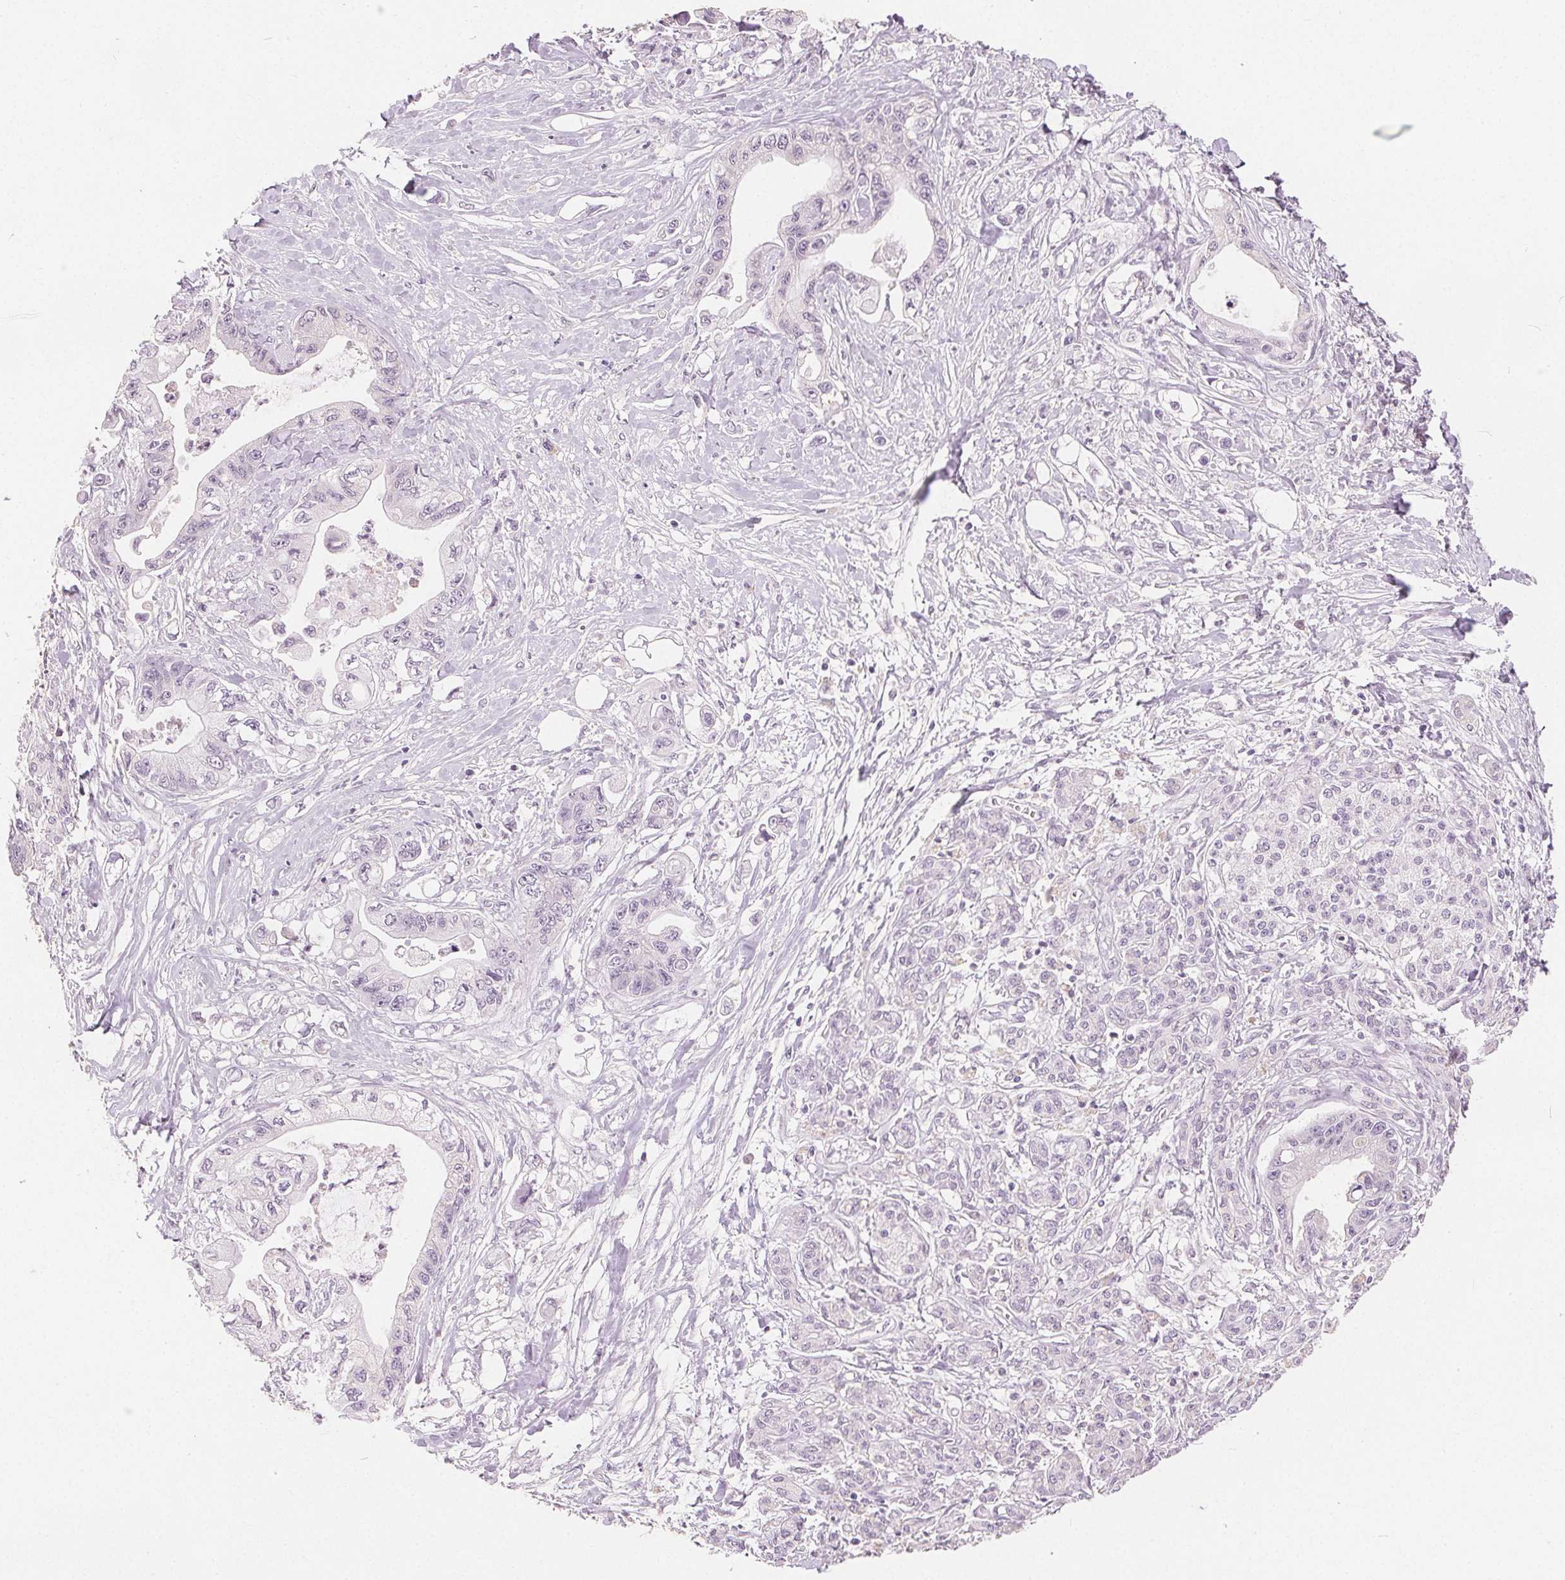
{"staining": {"intensity": "negative", "quantity": "none", "location": "none"}, "tissue": "pancreatic cancer", "cell_type": "Tumor cells", "image_type": "cancer", "snomed": [{"axis": "morphology", "description": "Adenocarcinoma, NOS"}, {"axis": "topography", "description": "Pancreas"}], "caption": "Pancreatic cancer (adenocarcinoma) stained for a protein using immunohistochemistry (IHC) displays no staining tumor cells.", "gene": "CA12", "patient": {"sex": "male", "age": 61}}